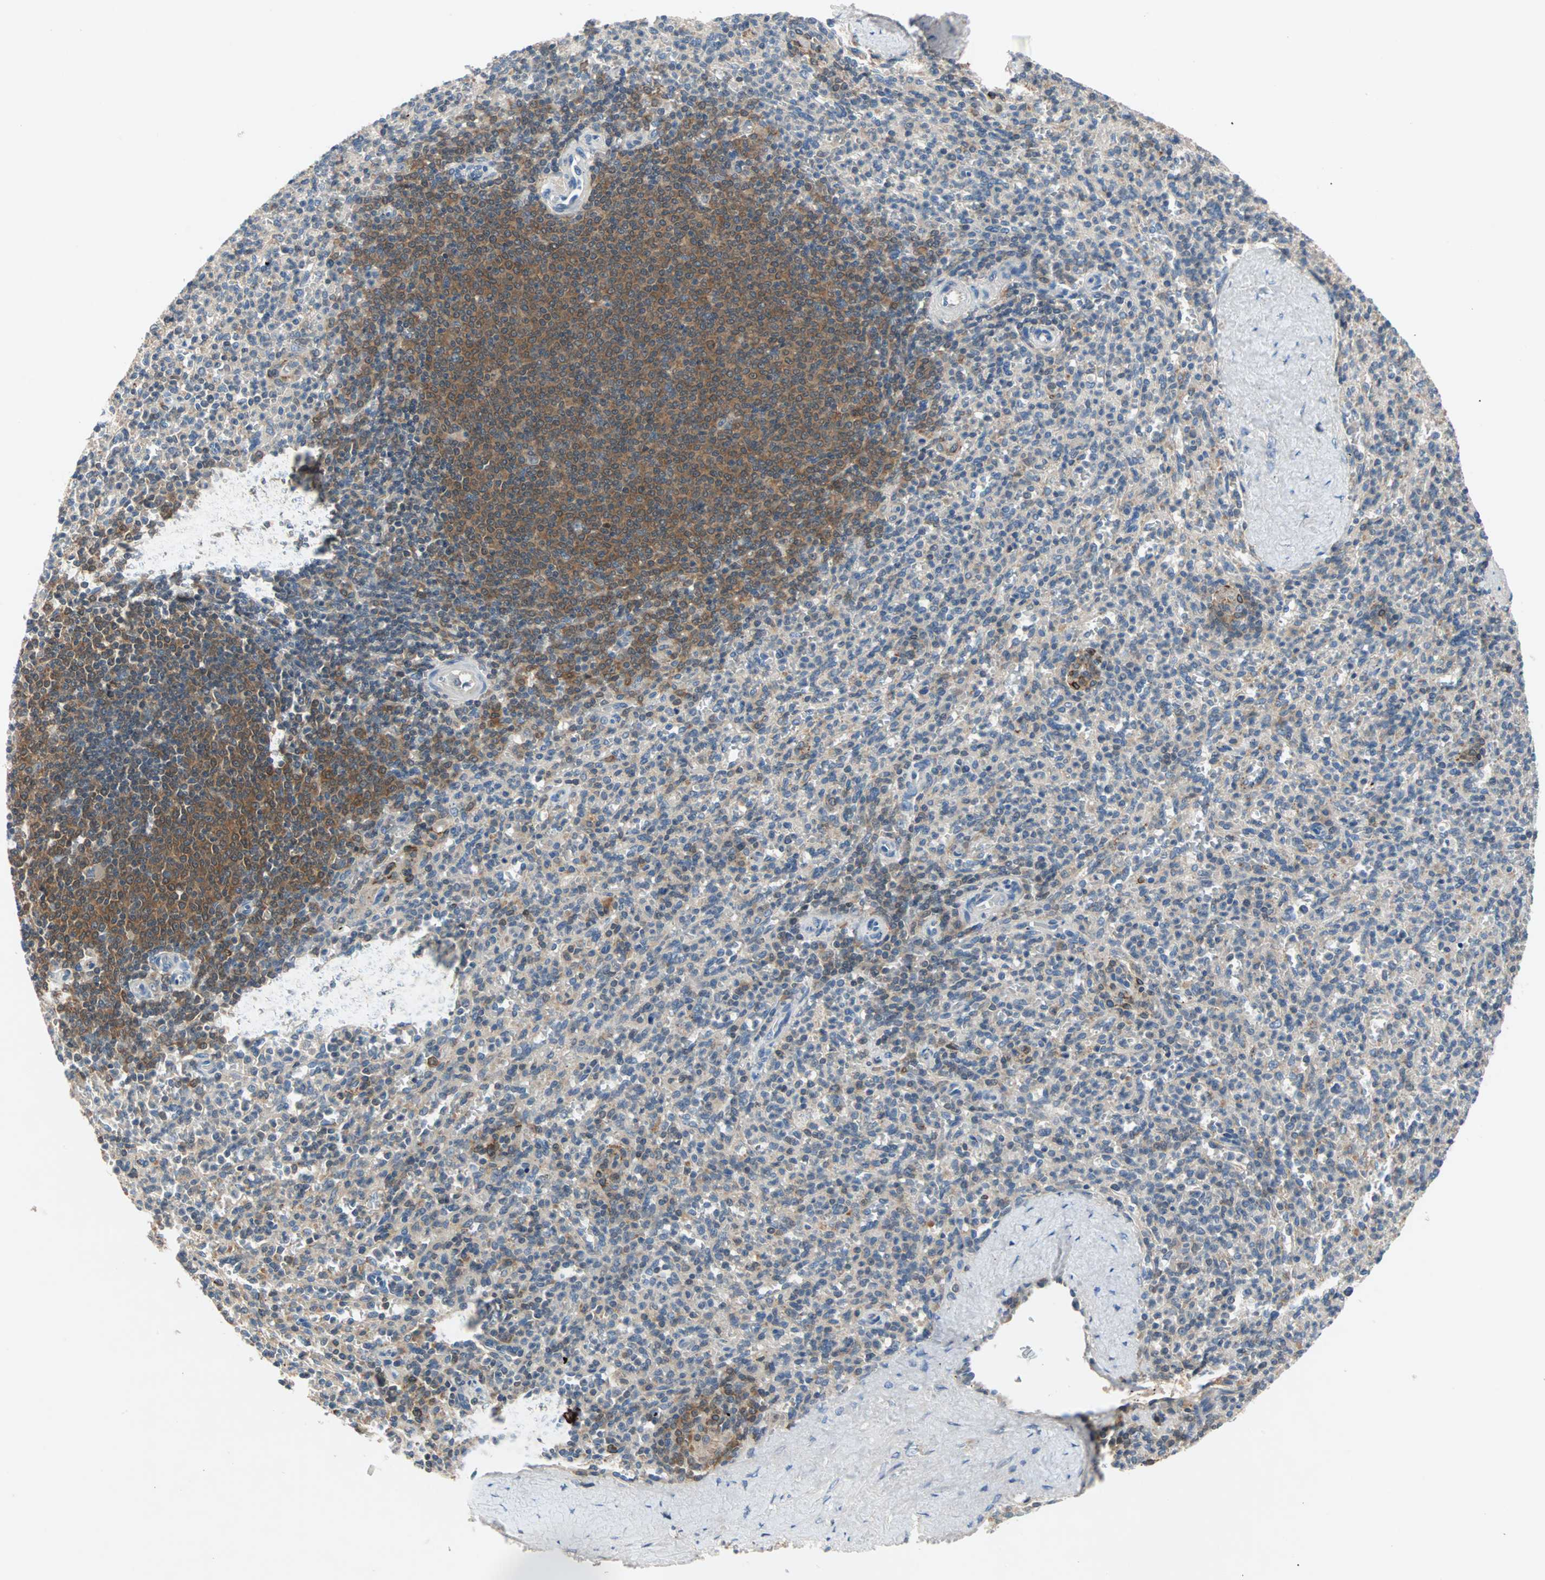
{"staining": {"intensity": "weak", "quantity": "<25%", "location": "cytoplasmic/membranous"}, "tissue": "spleen", "cell_type": "Cells in red pulp", "image_type": "normal", "snomed": [{"axis": "morphology", "description": "Normal tissue, NOS"}, {"axis": "topography", "description": "Spleen"}], "caption": "Protein analysis of normal spleen exhibits no significant expression in cells in red pulp.", "gene": "MAP4K1", "patient": {"sex": "male", "age": 36}}